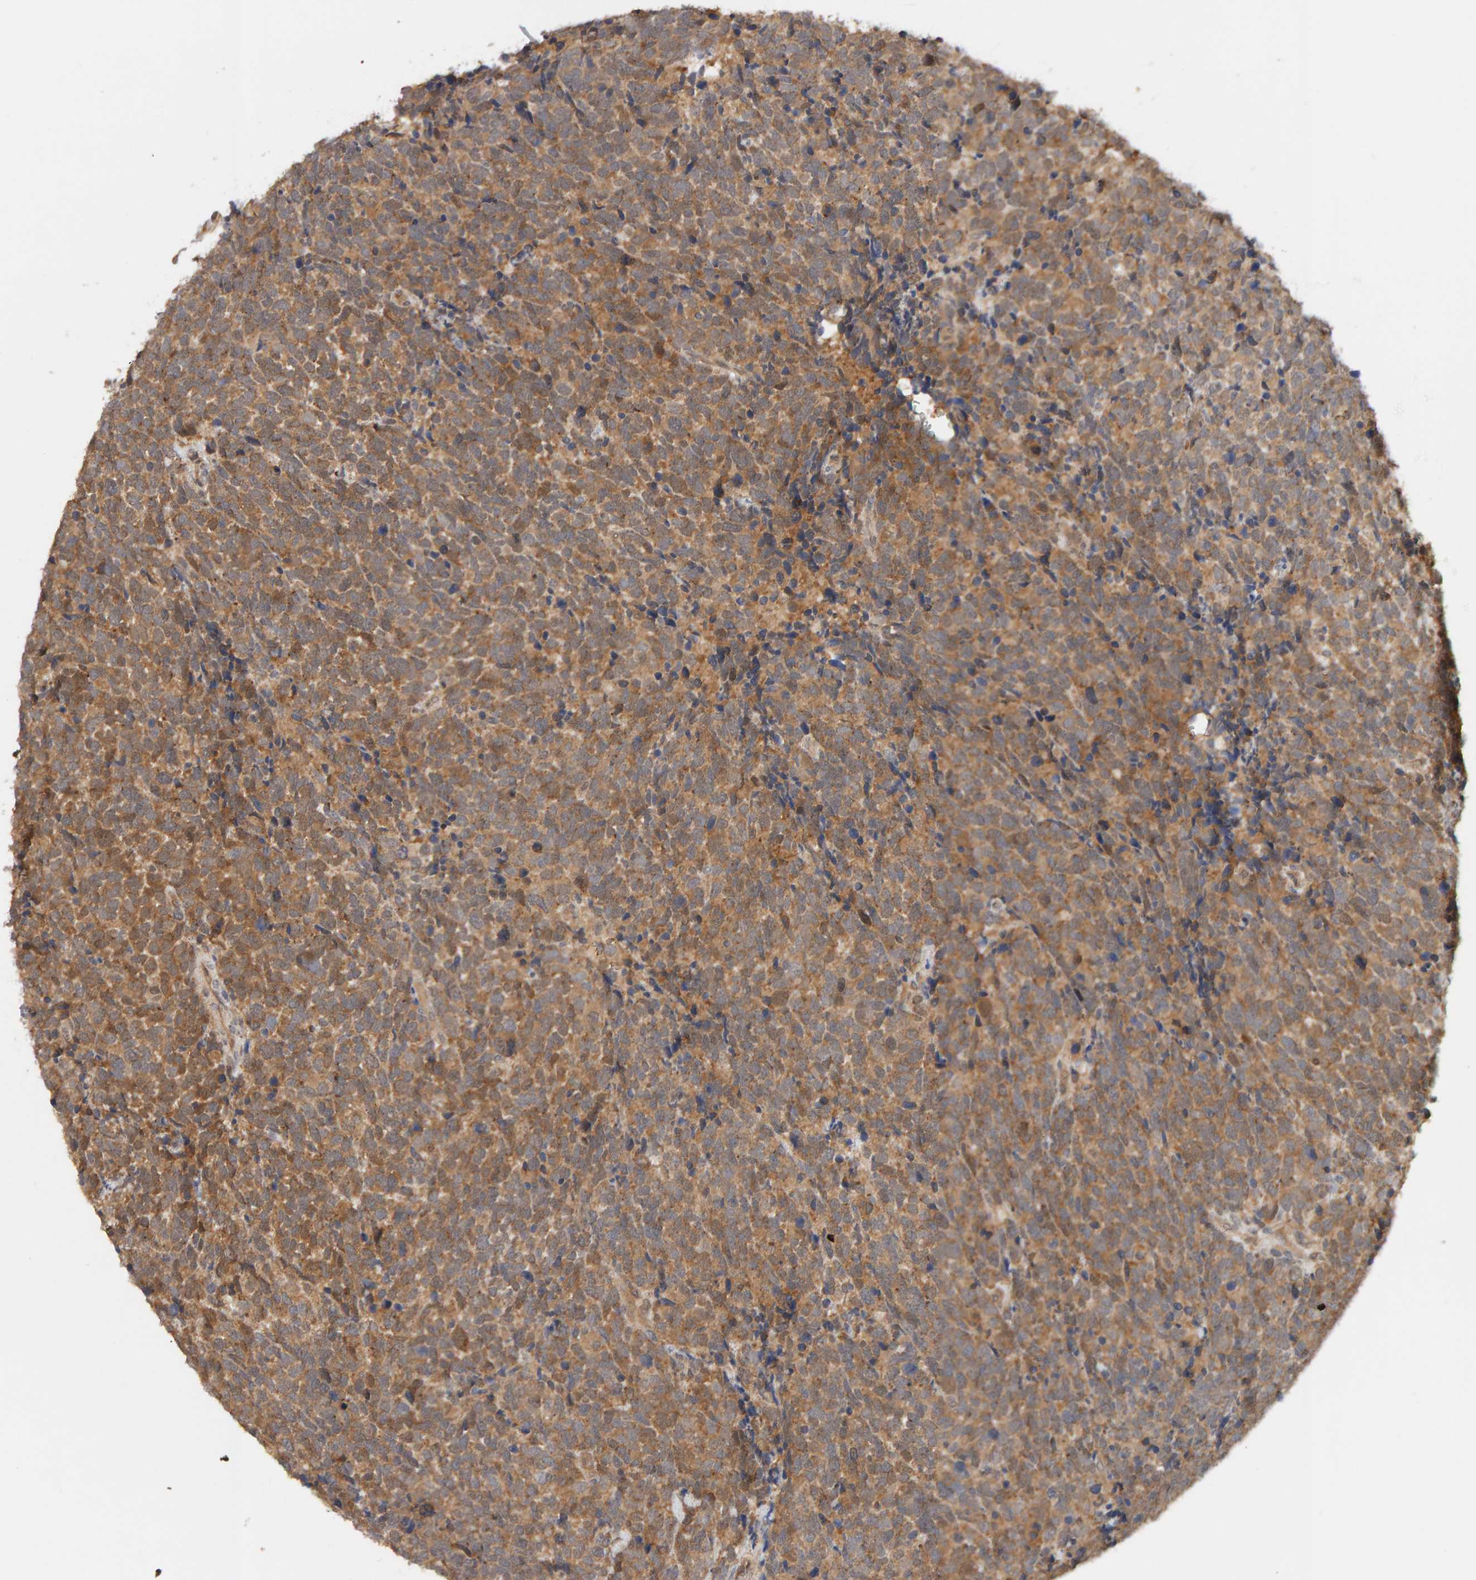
{"staining": {"intensity": "weak", "quantity": ">75%", "location": "cytoplasmic/membranous"}, "tissue": "urothelial cancer", "cell_type": "Tumor cells", "image_type": "cancer", "snomed": [{"axis": "morphology", "description": "Urothelial carcinoma, High grade"}, {"axis": "topography", "description": "Urinary bladder"}], "caption": "About >75% of tumor cells in human high-grade urothelial carcinoma show weak cytoplasmic/membranous protein expression as visualized by brown immunohistochemical staining.", "gene": "DNAJC7", "patient": {"sex": "female", "age": 82}}